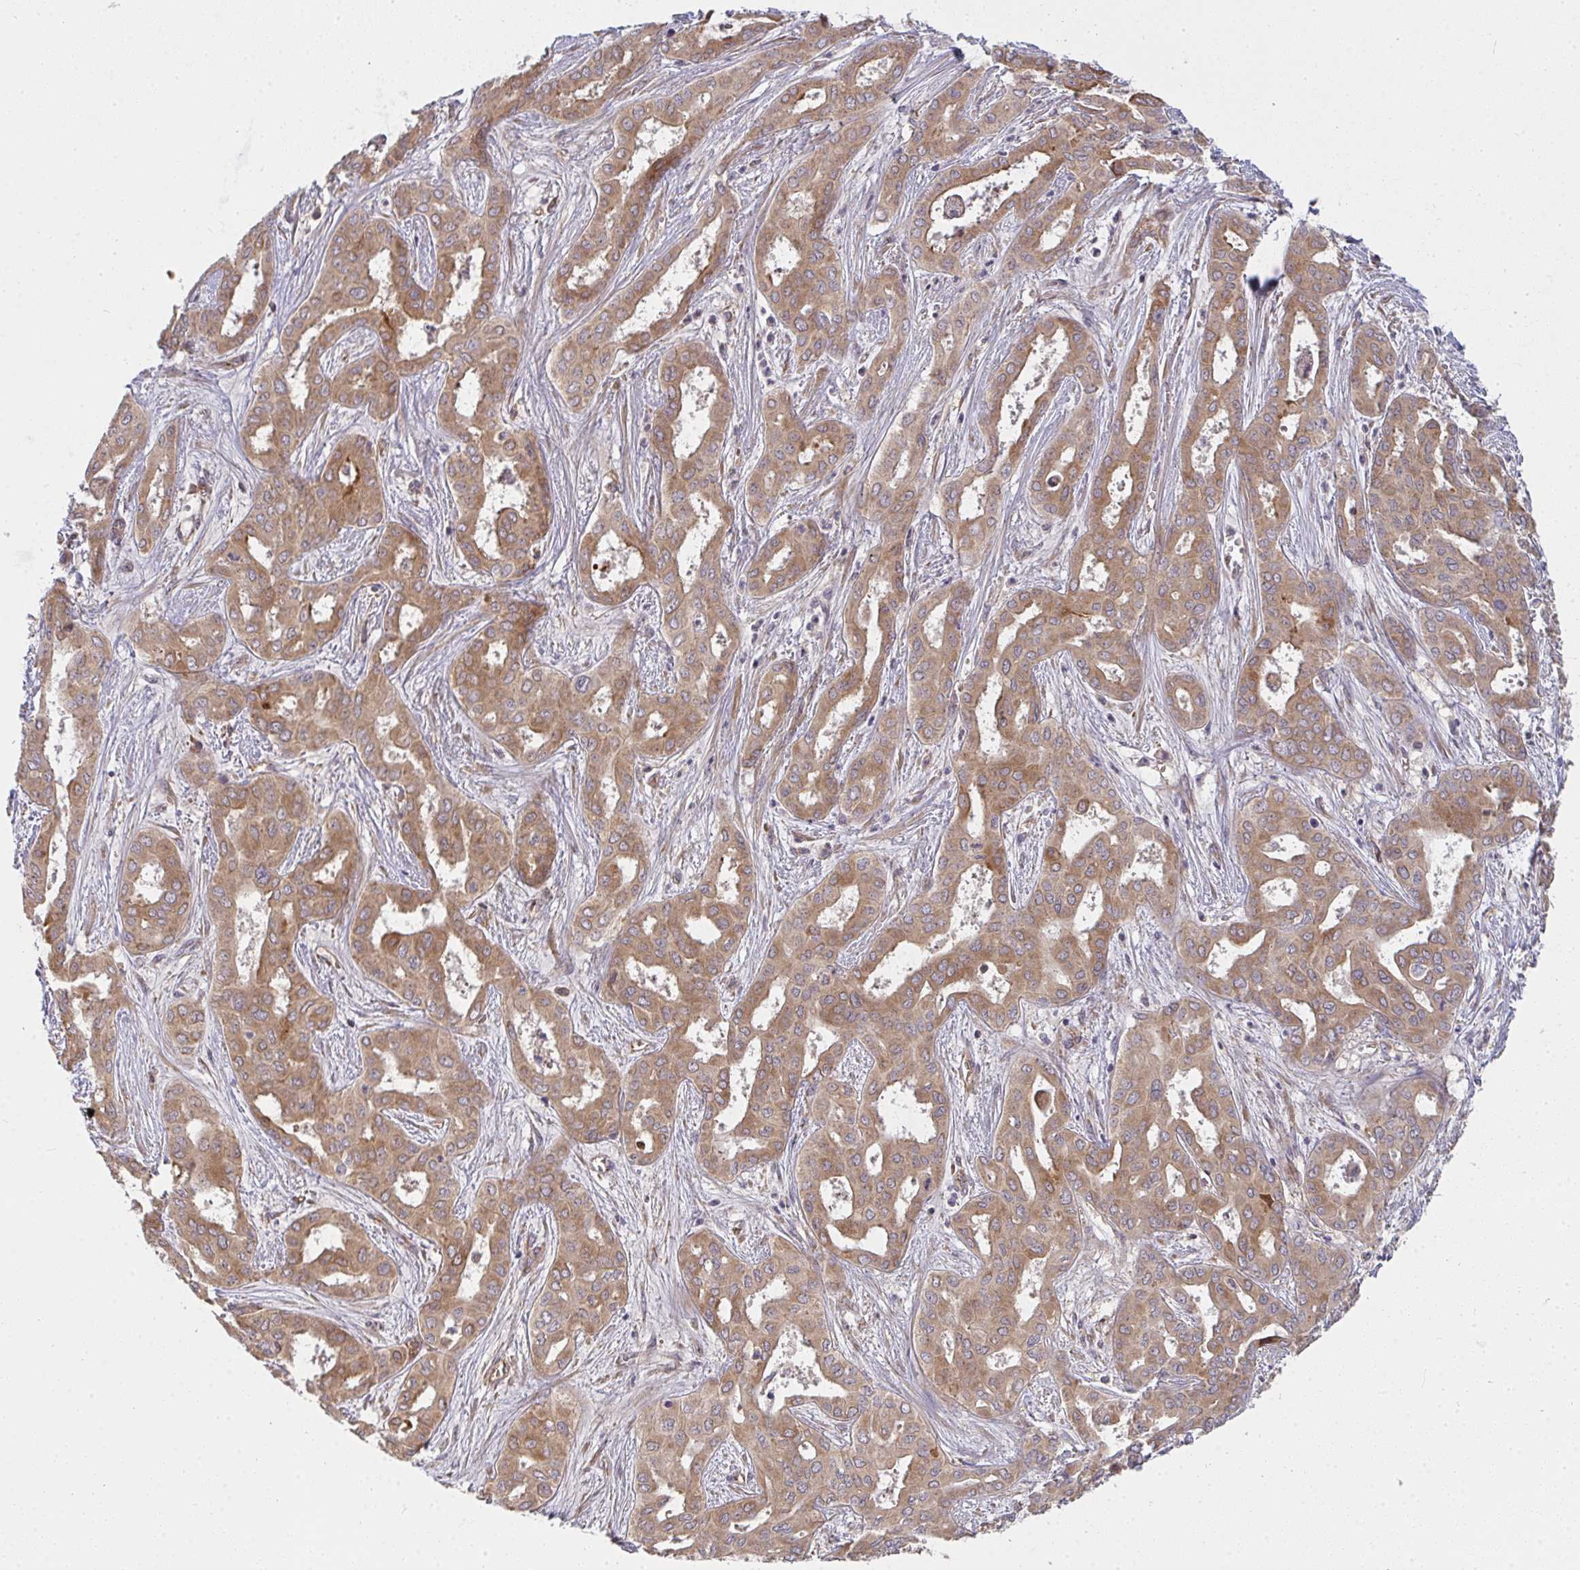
{"staining": {"intensity": "moderate", "quantity": ">75%", "location": "cytoplasmic/membranous"}, "tissue": "liver cancer", "cell_type": "Tumor cells", "image_type": "cancer", "snomed": [{"axis": "morphology", "description": "Cholangiocarcinoma"}, {"axis": "topography", "description": "Liver"}], "caption": "This photomicrograph exhibits immunohistochemistry (IHC) staining of liver cholangiocarcinoma, with medium moderate cytoplasmic/membranous staining in approximately >75% of tumor cells.", "gene": "B4GALT6", "patient": {"sex": "female", "age": 64}}